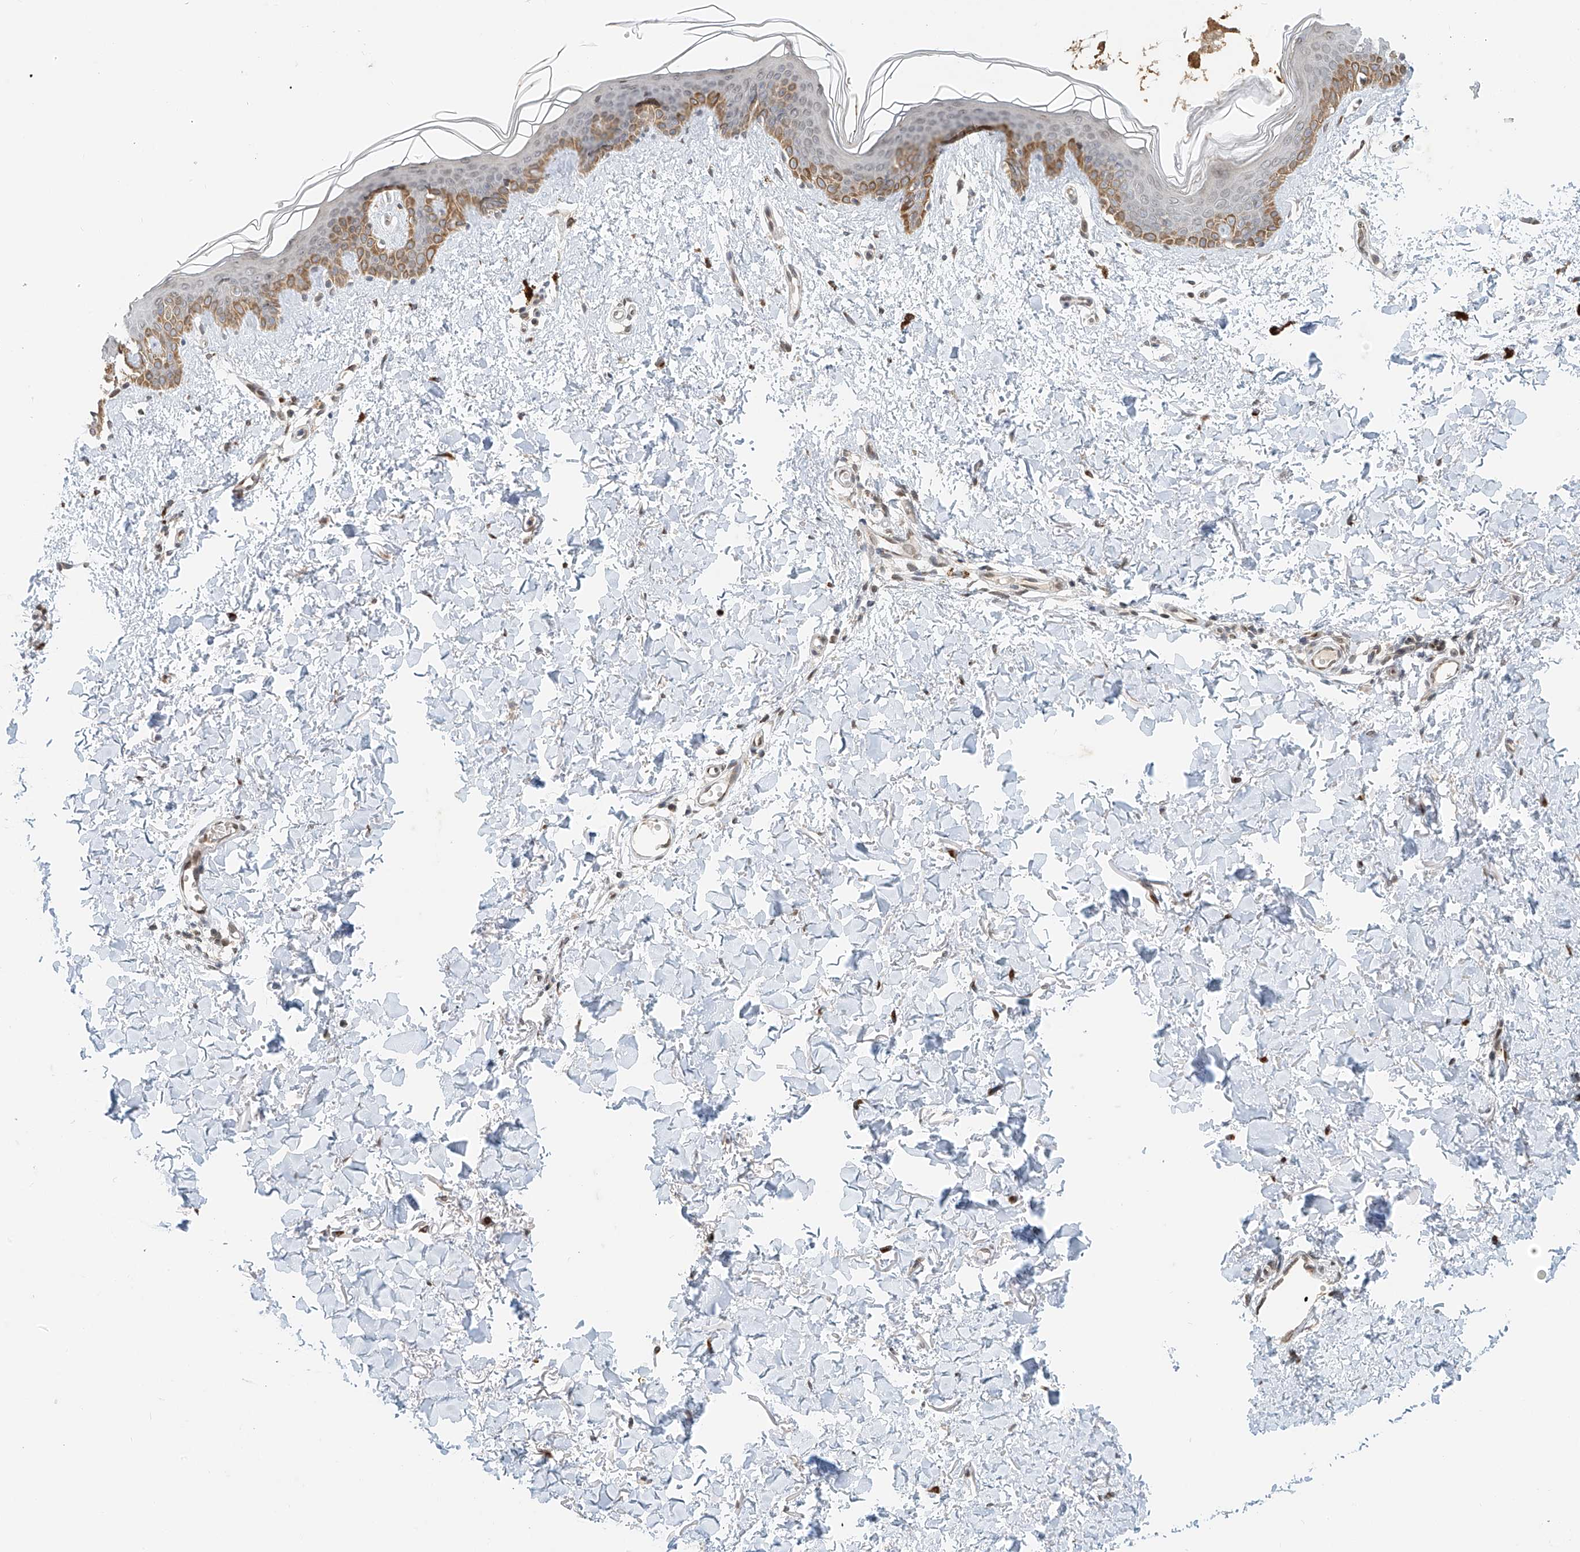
{"staining": {"intensity": "moderate", "quantity": ">75%", "location": "cytoplasmic/membranous"}, "tissue": "skin", "cell_type": "Fibroblasts", "image_type": "normal", "snomed": [{"axis": "morphology", "description": "Normal tissue, NOS"}, {"axis": "topography", "description": "Skin"}], "caption": "Moderate cytoplasmic/membranous expression for a protein is seen in approximately >75% of fibroblasts of unremarkable skin using immunohistochemistry.", "gene": "STARD9", "patient": {"sex": "female", "age": 46}}